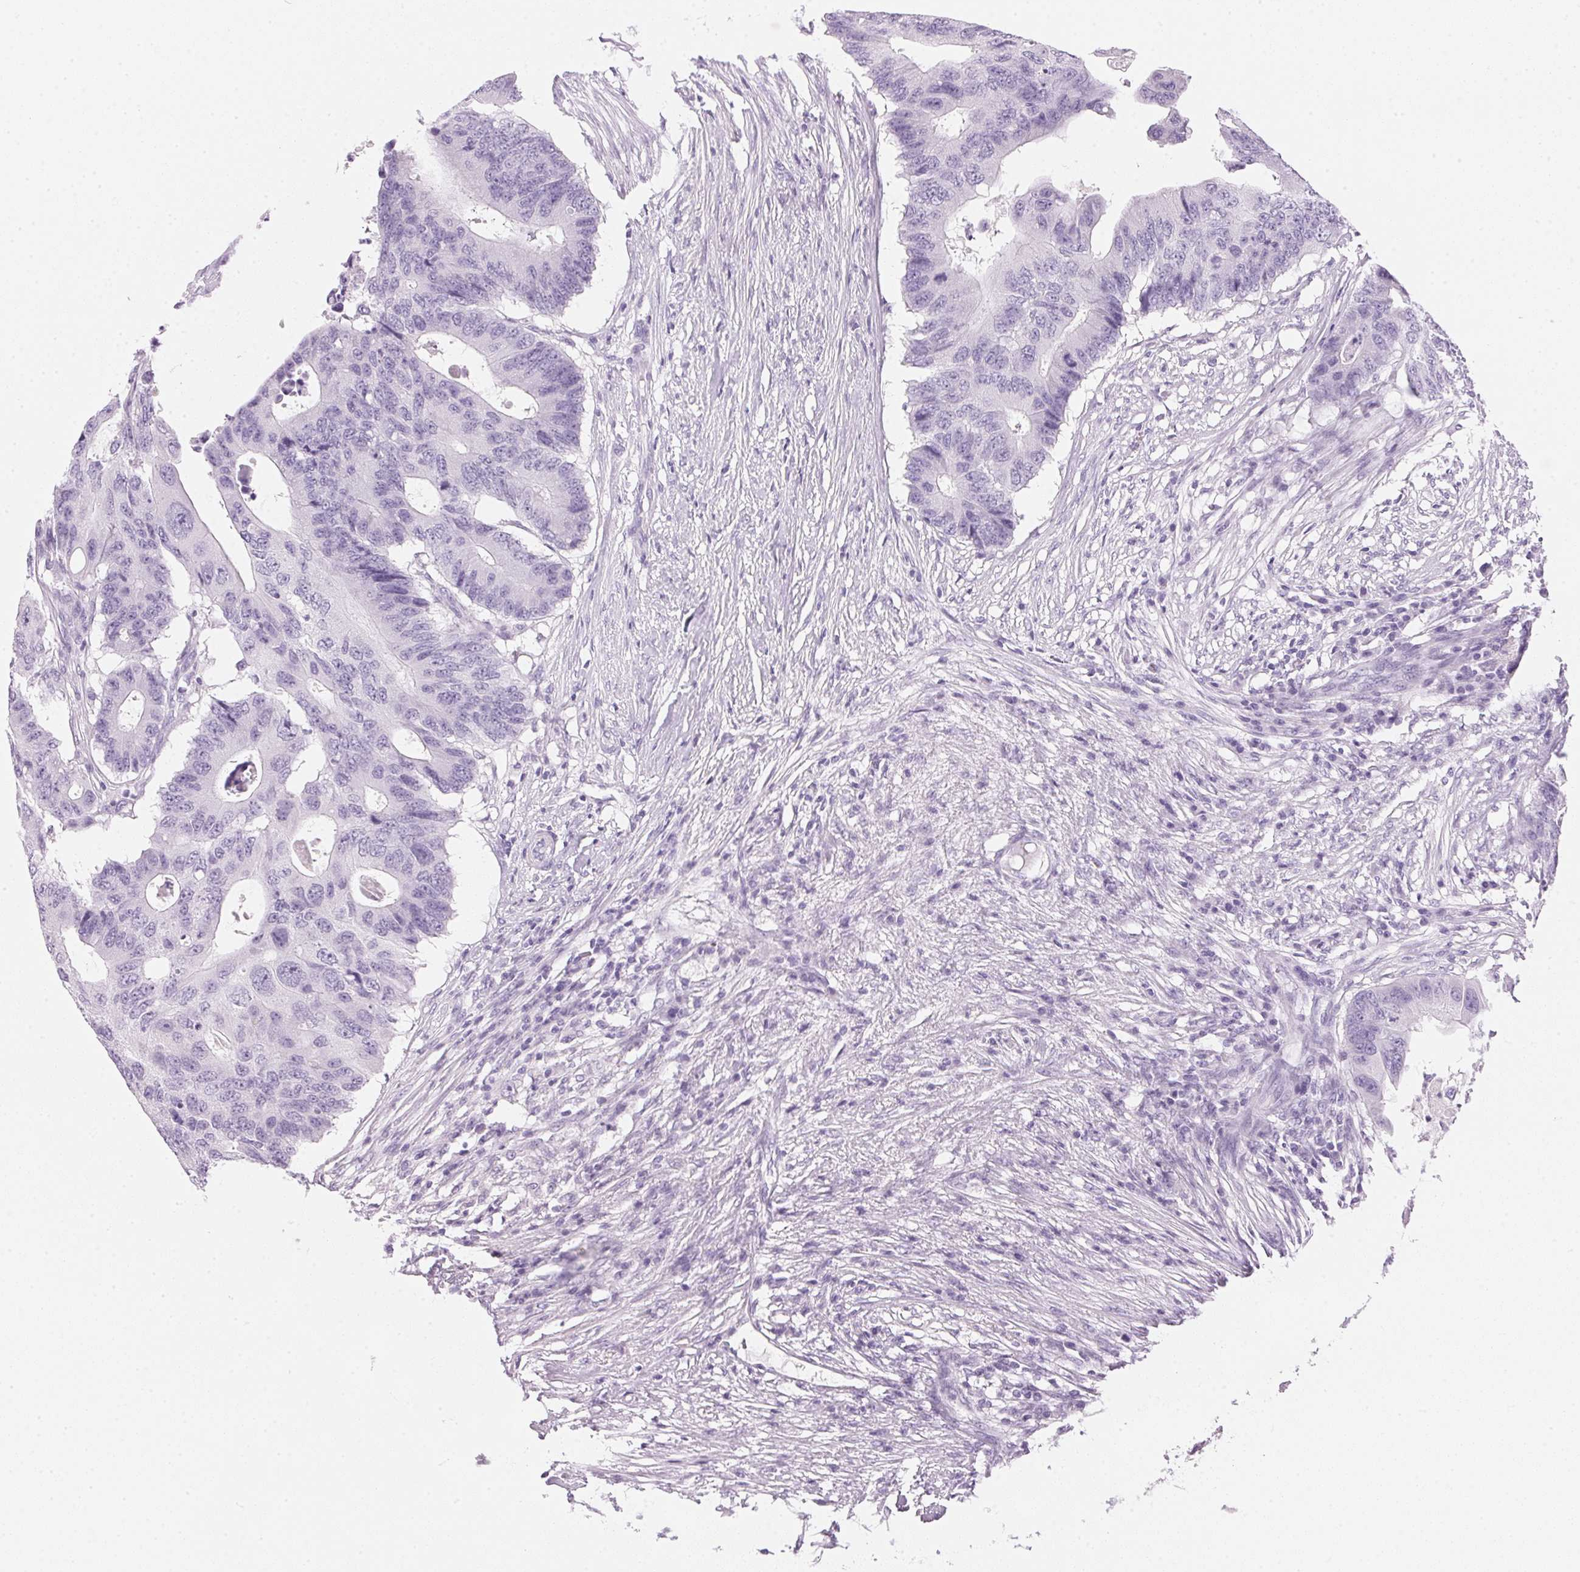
{"staining": {"intensity": "negative", "quantity": "none", "location": "none"}, "tissue": "colorectal cancer", "cell_type": "Tumor cells", "image_type": "cancer", "snomed": [{"axis": "morphology", "description": "Adenocarcinoma, NOS"}, {"axis": "topography", "description": "Colon"}], "caption": "Immunohistochemistry (IHC) image of adenocarcinoma (colorectal) stained for a protein (brown), which demonstrates no staining in tumor cells. Brightfield microscopy of immunohistochemistry stained with DAB (3,3'-diaminobenzidine) (brown) and hematoxylin (blue), captured at high magnification.", "gene": "IGFBP1", "patient": {"sex": "male", "age": 71}}